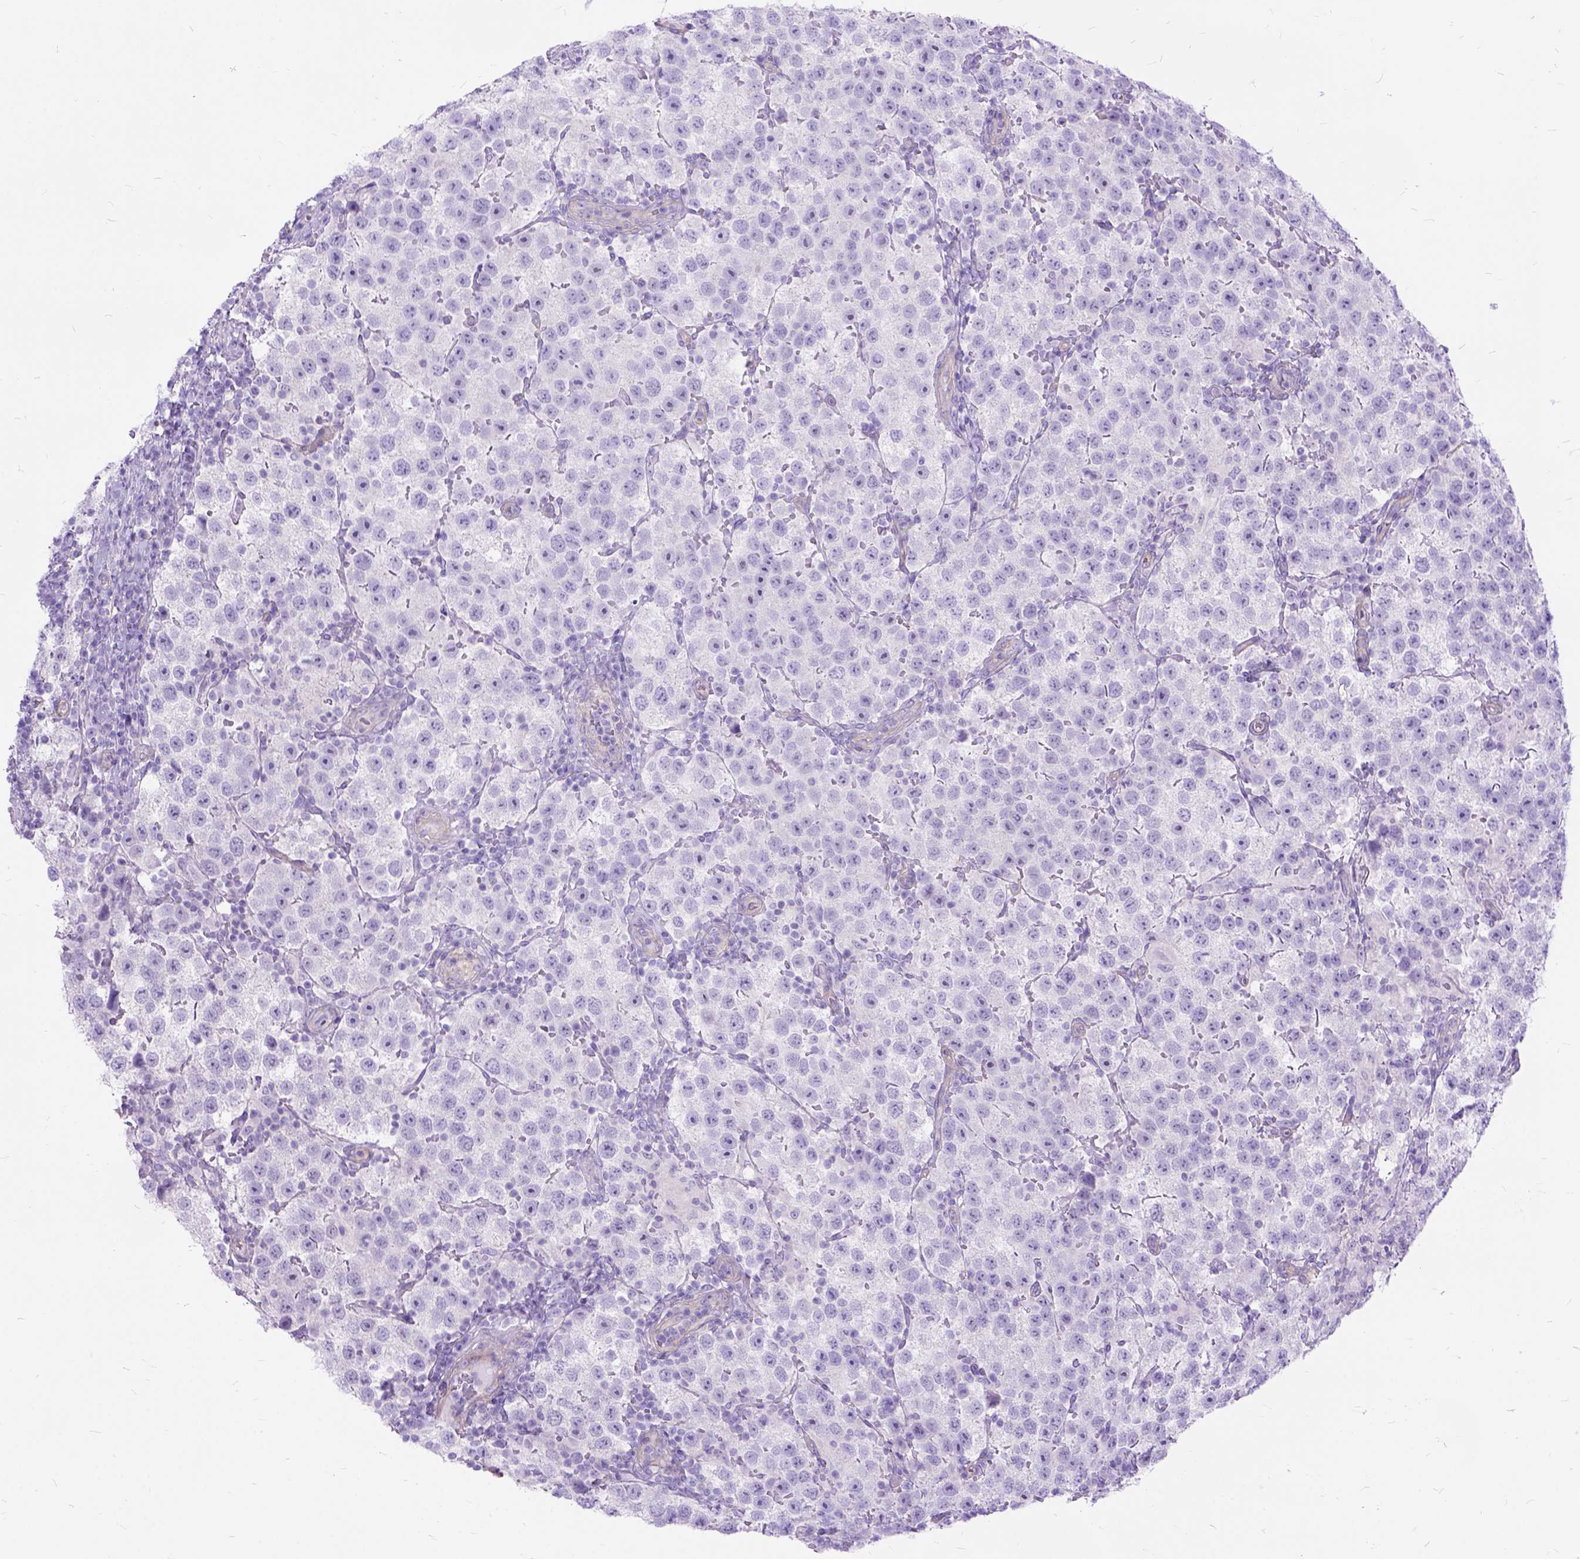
{"staining": {"intensity": "negative", "quantity": "none", "location": "none"}, "tissue": "testis cancer", "cell_type": "Tumor cells", "image_type": "cancer", "snomed": [{"axis": "morphology", "description": "Seminoma, NOS"}, {"axis": "topography", "description": "Testis"}], "caption": "Photomicrograph shows no significant protein positivity in tumor cells of testis cancer (seminoma). Brightfield microscopy of immunohistochemistry (IHC) stained with DAB (3,3'-diaminobenzidine) (brown) and hematoxylin (blue), captured at high magnification.", "gene": "ARL9", "patient": {"sex": "male", "age": 37}}